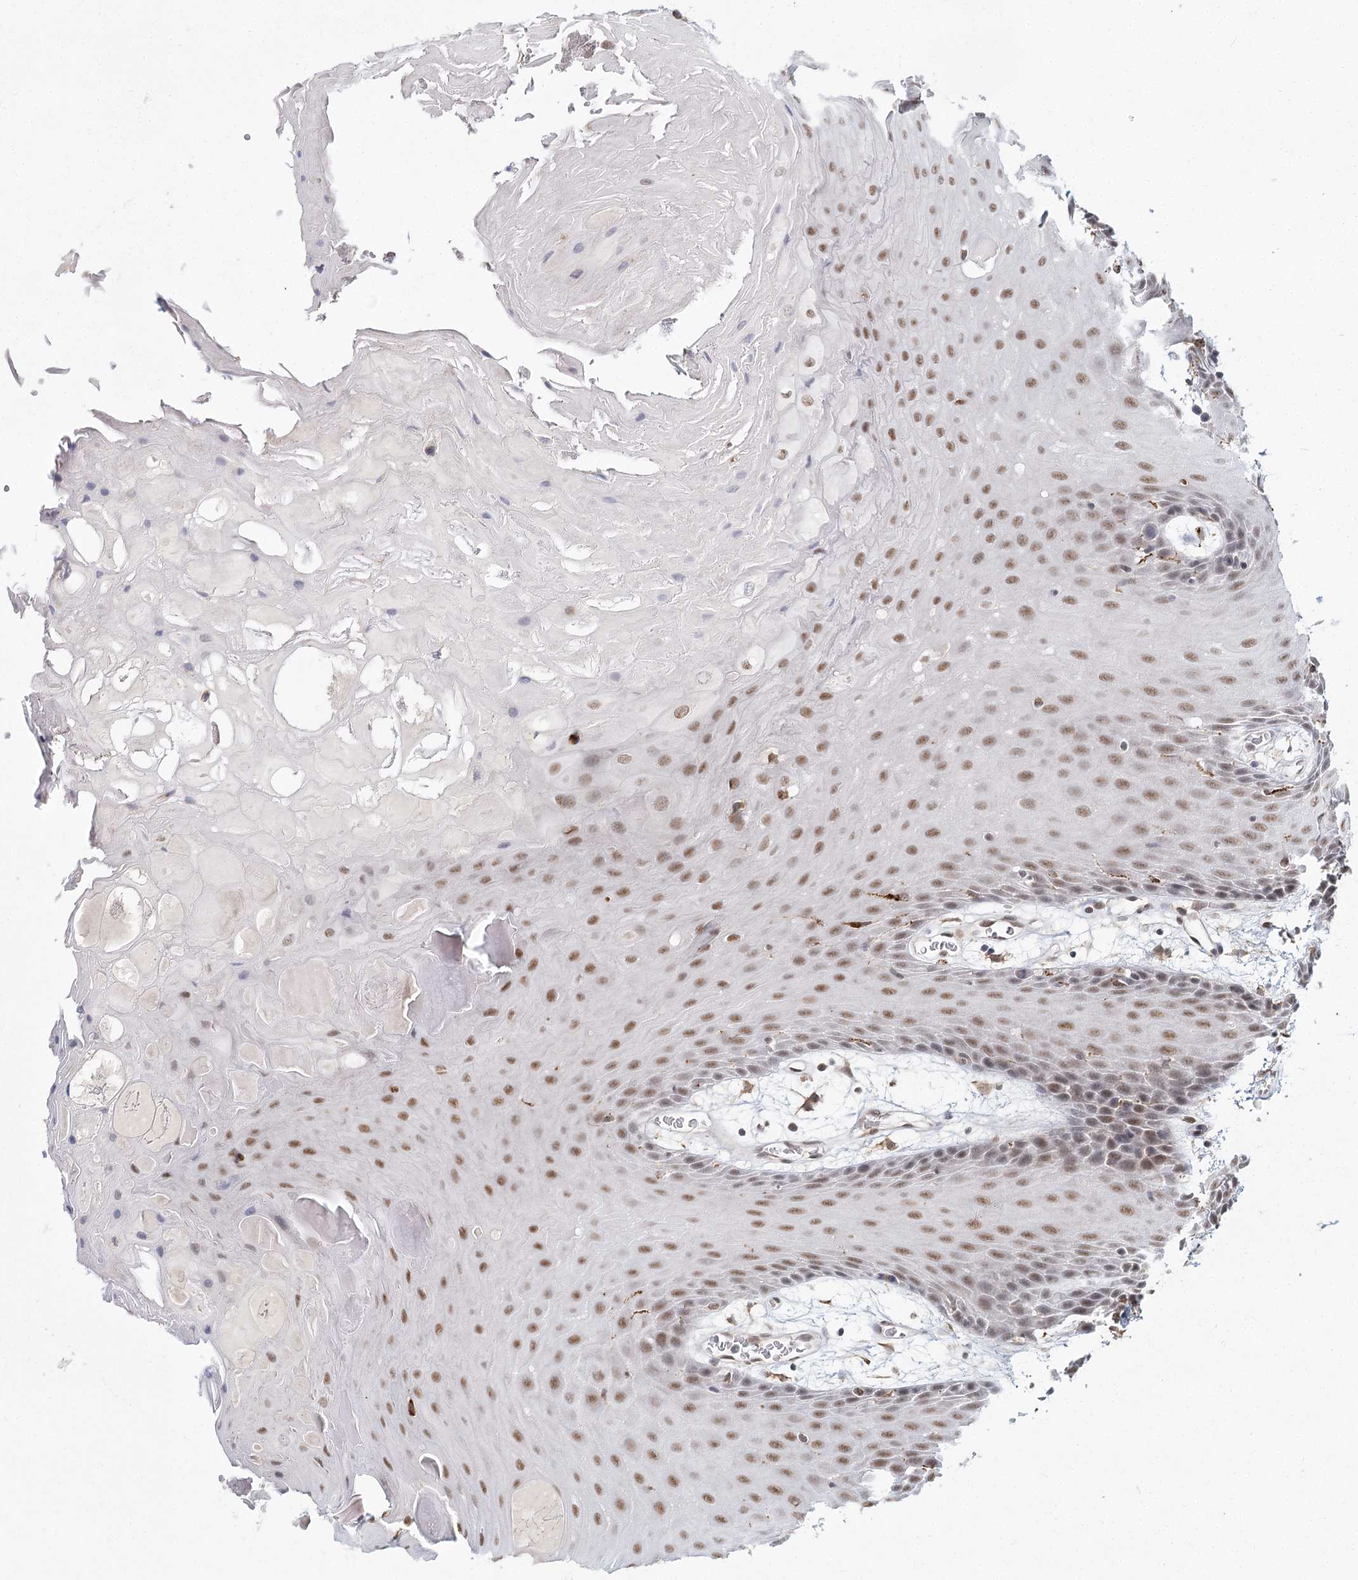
{"staining": {"intensity": "moderate", "quantity": ">75%", "location": "nuclear"}, "tissue": "oral mucosa", "cell_type": "Squamous epithelial cells", "image_type": "normal", "snomed": [{"axis": "morphology", "description": "Normal tissue, NOS"}, {"axis": "topography", "description": "Skeletal muscle"}, {"axis": "topography", "description": "Oral tissue"}, {"axis": "topography", "description": "Salivary gland"}, {"axis": "topography", "description": "Peripheral nerve tissue"}], "caption": "DAB immunohistochemical staining of normal oral mucosa displays moderate nuclear protein staining in about >75% of squamous epithelial cells. Immunohistochemistry (ihc) stains the protein in brown and the nuclei are stained blue.", "gene": "ZCCHC24", "patient": {"sex": "male", "age": 54}}